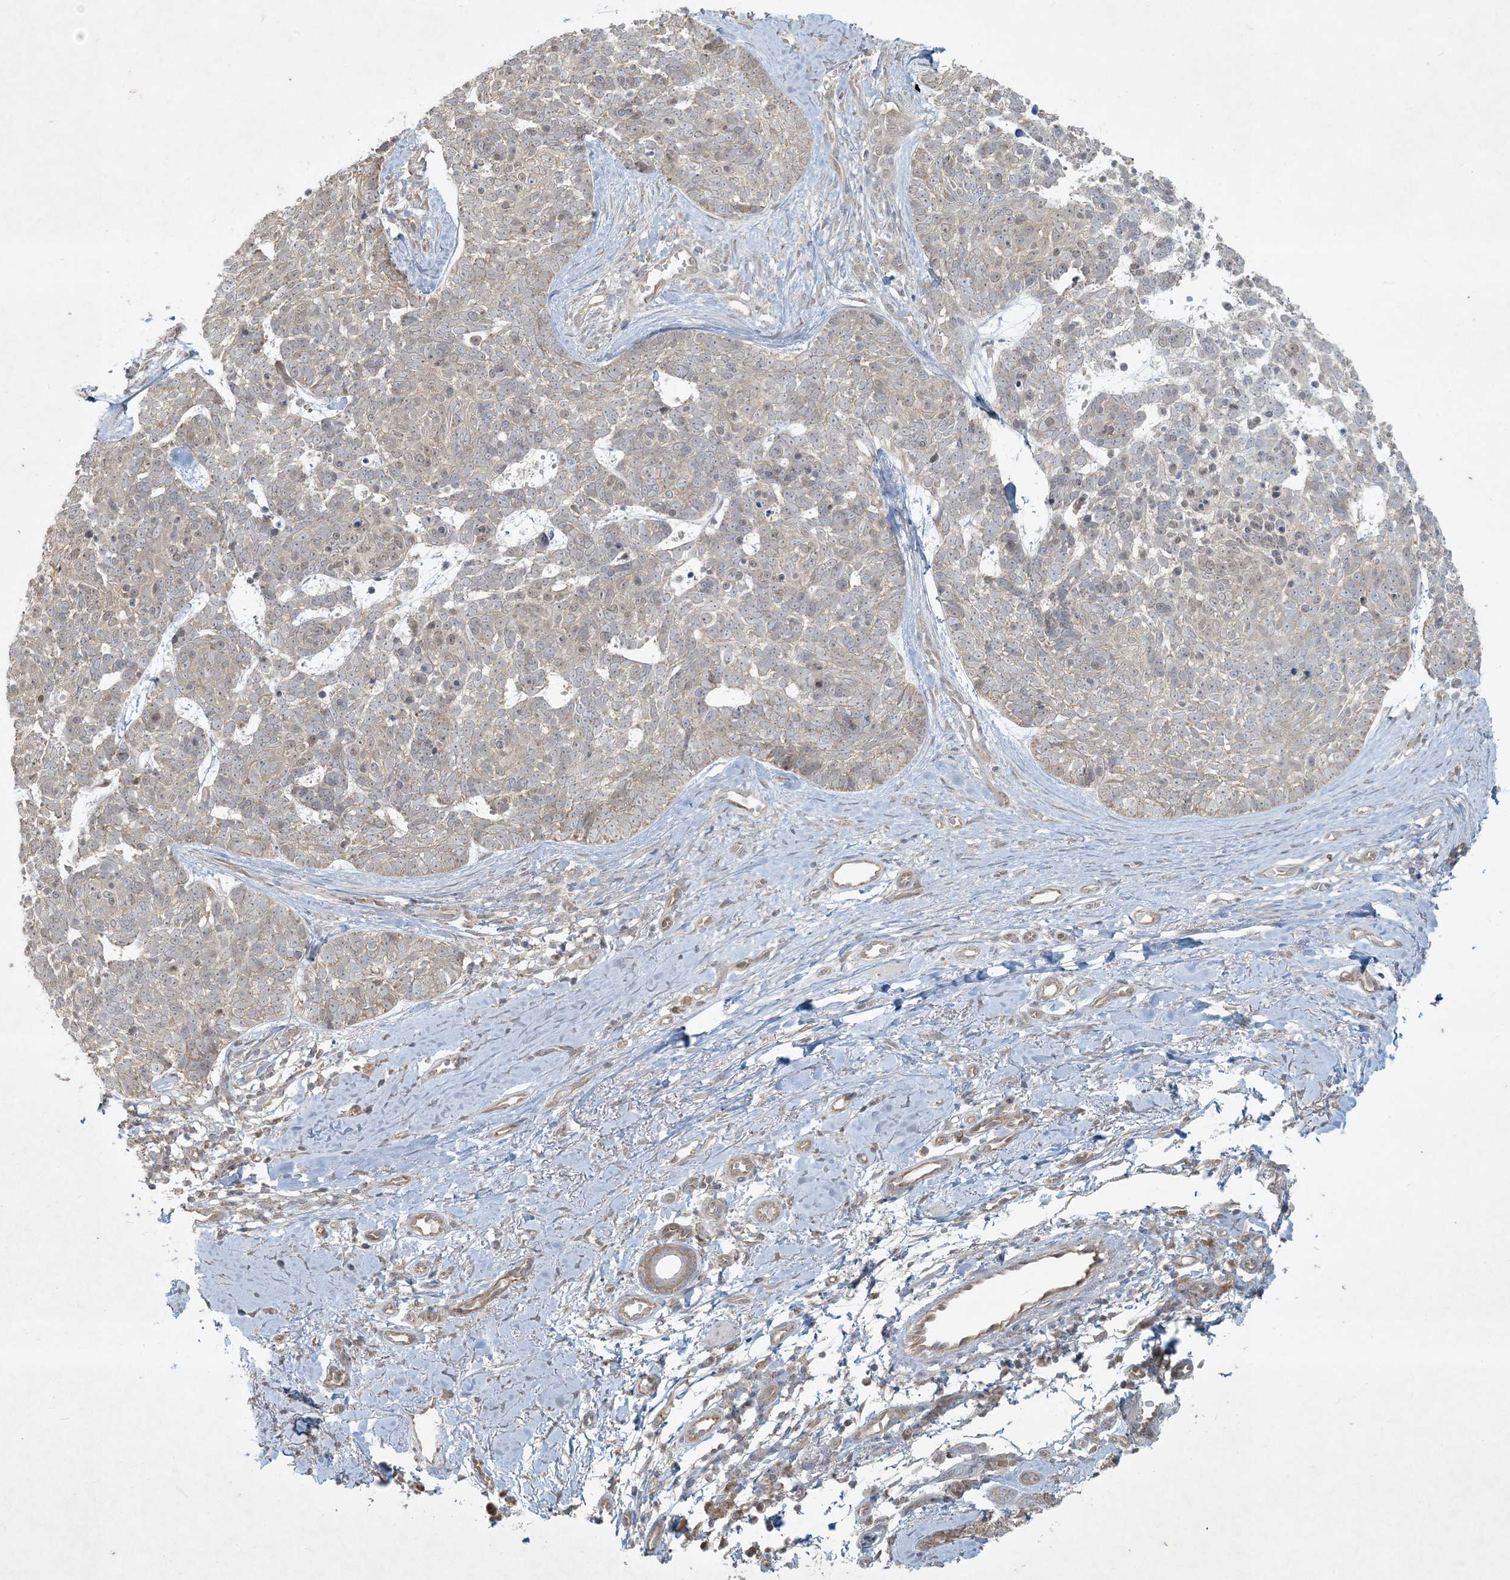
{"staining": {"intensity": "weak", "quantity": "25%-75%", "location": "cytoplasmic/membranous"}, "tissue": "skin cancer", "cell_type": "Tumor cells", "image_type": "cancer", "snomed": [{"axis": "morphology", "description": "Basal cell carcinoma"}, {"axis": "topography", "description": "Skin"}], "caption": "Immunohistochemistry (IHC) photomicrograph of neoplastic tissue: human basal cell carcinoma (skin) stained using immunohistochemistry (IHC) exhibits low levels of weak protein expression localized specifically in the cytoplasmic/membranous of tumor cells, appearing as a cytoplasmic/membranous brown color.", "gene": "BCORL1", "patient": {"sex": "female", "age": 81}}